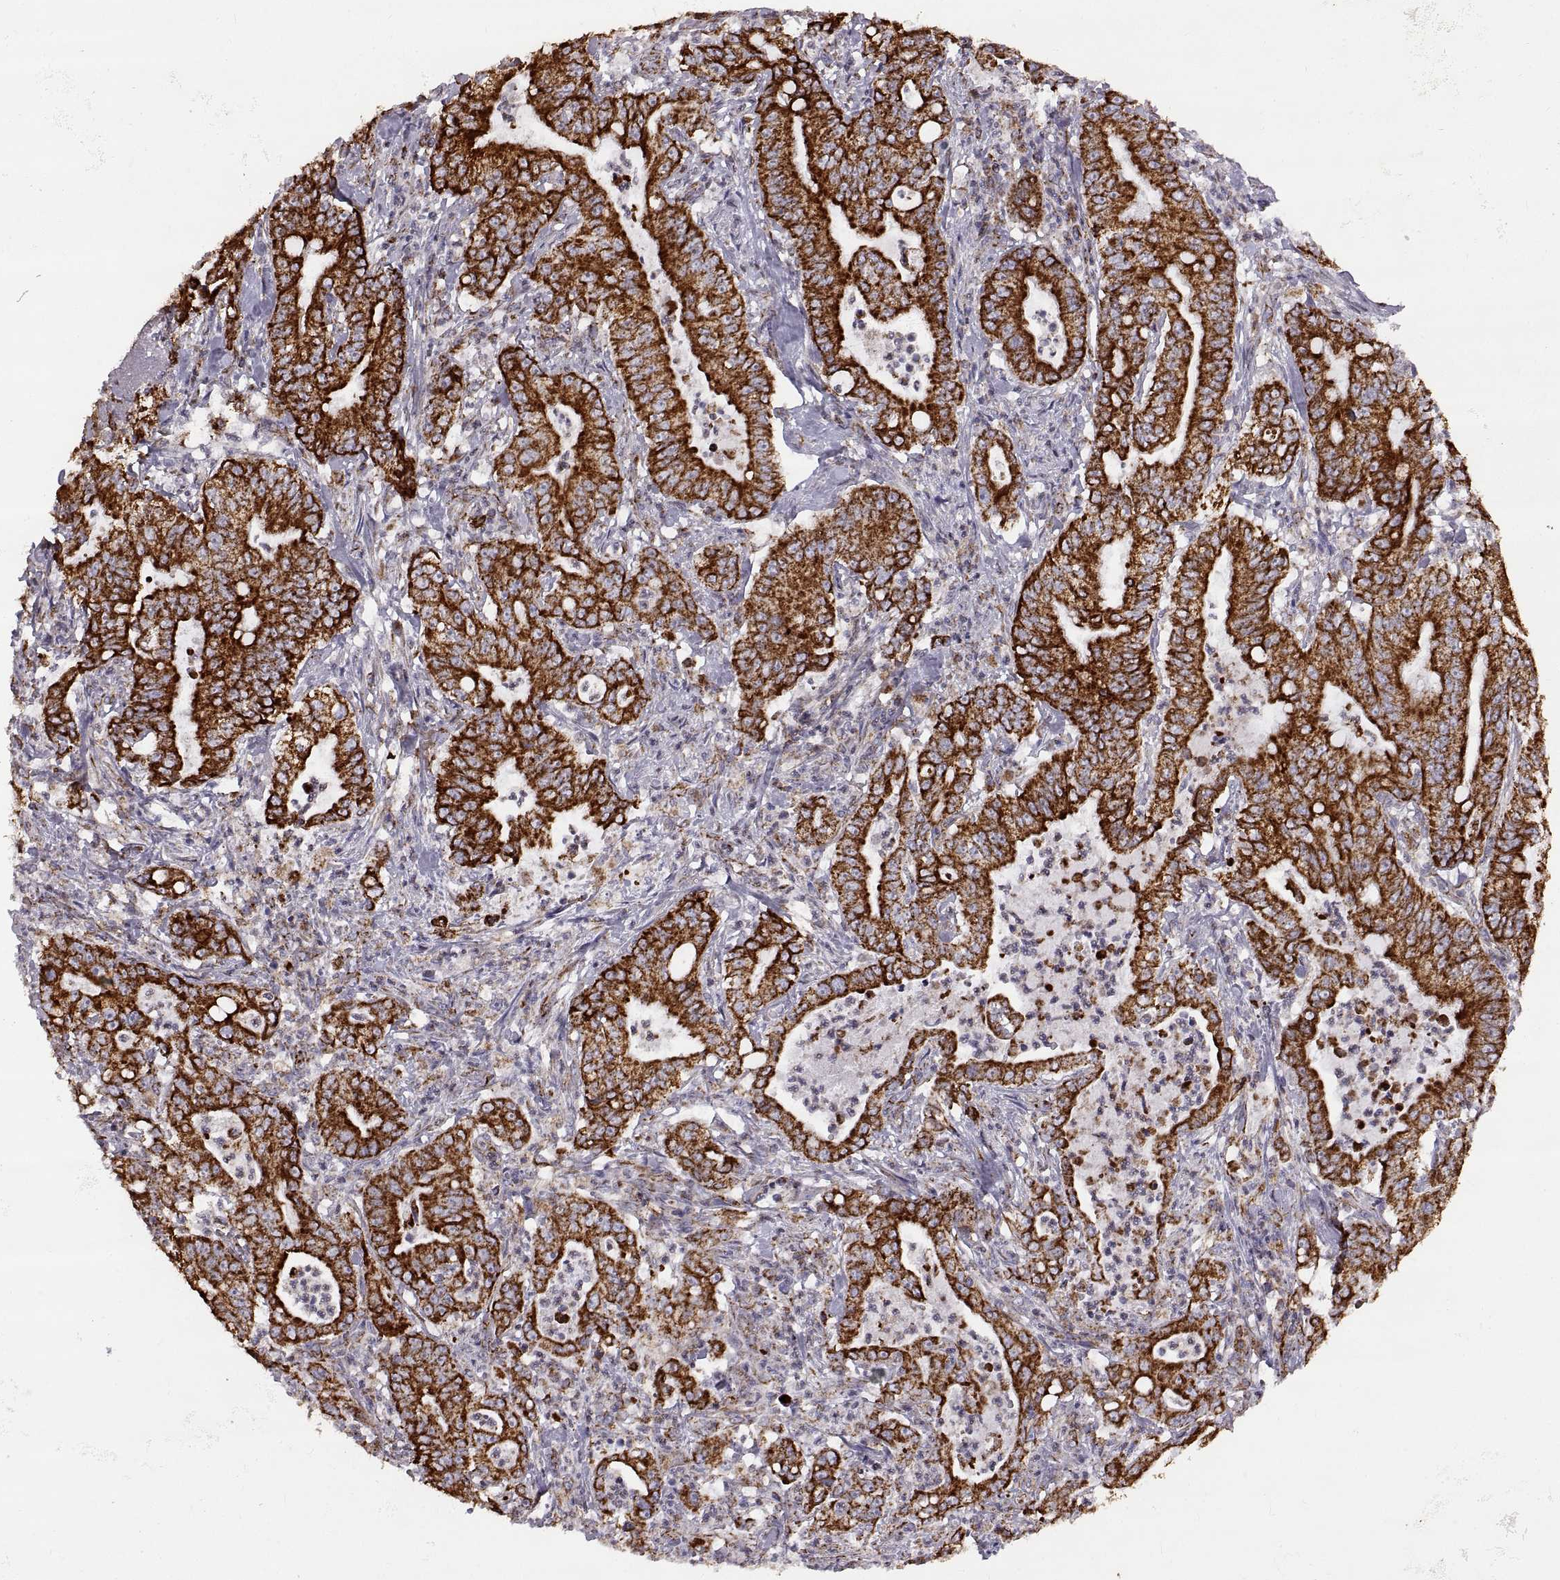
{"staining": {"intensity": "strong", "quantity": ">75%", "location": "cytoplasmic/membranous"}, "tissue": "pancreatic cancer", "cell_type": "Tumor cells", "image_type": "cancer", "snomed": [{"axis": "morphology", "description": "Adenocarcinoma, NOS"}, {"axis": "topography", "description": "Pancreas"}], "caption": "Strong cytoplasmic/membranous positivity for a protein is seen in about >75% of tumor cells of pancreatic adenocarcinoma using IHC.", "gene": "ARSD", "patient": {"sex": "male", "age": 71}}